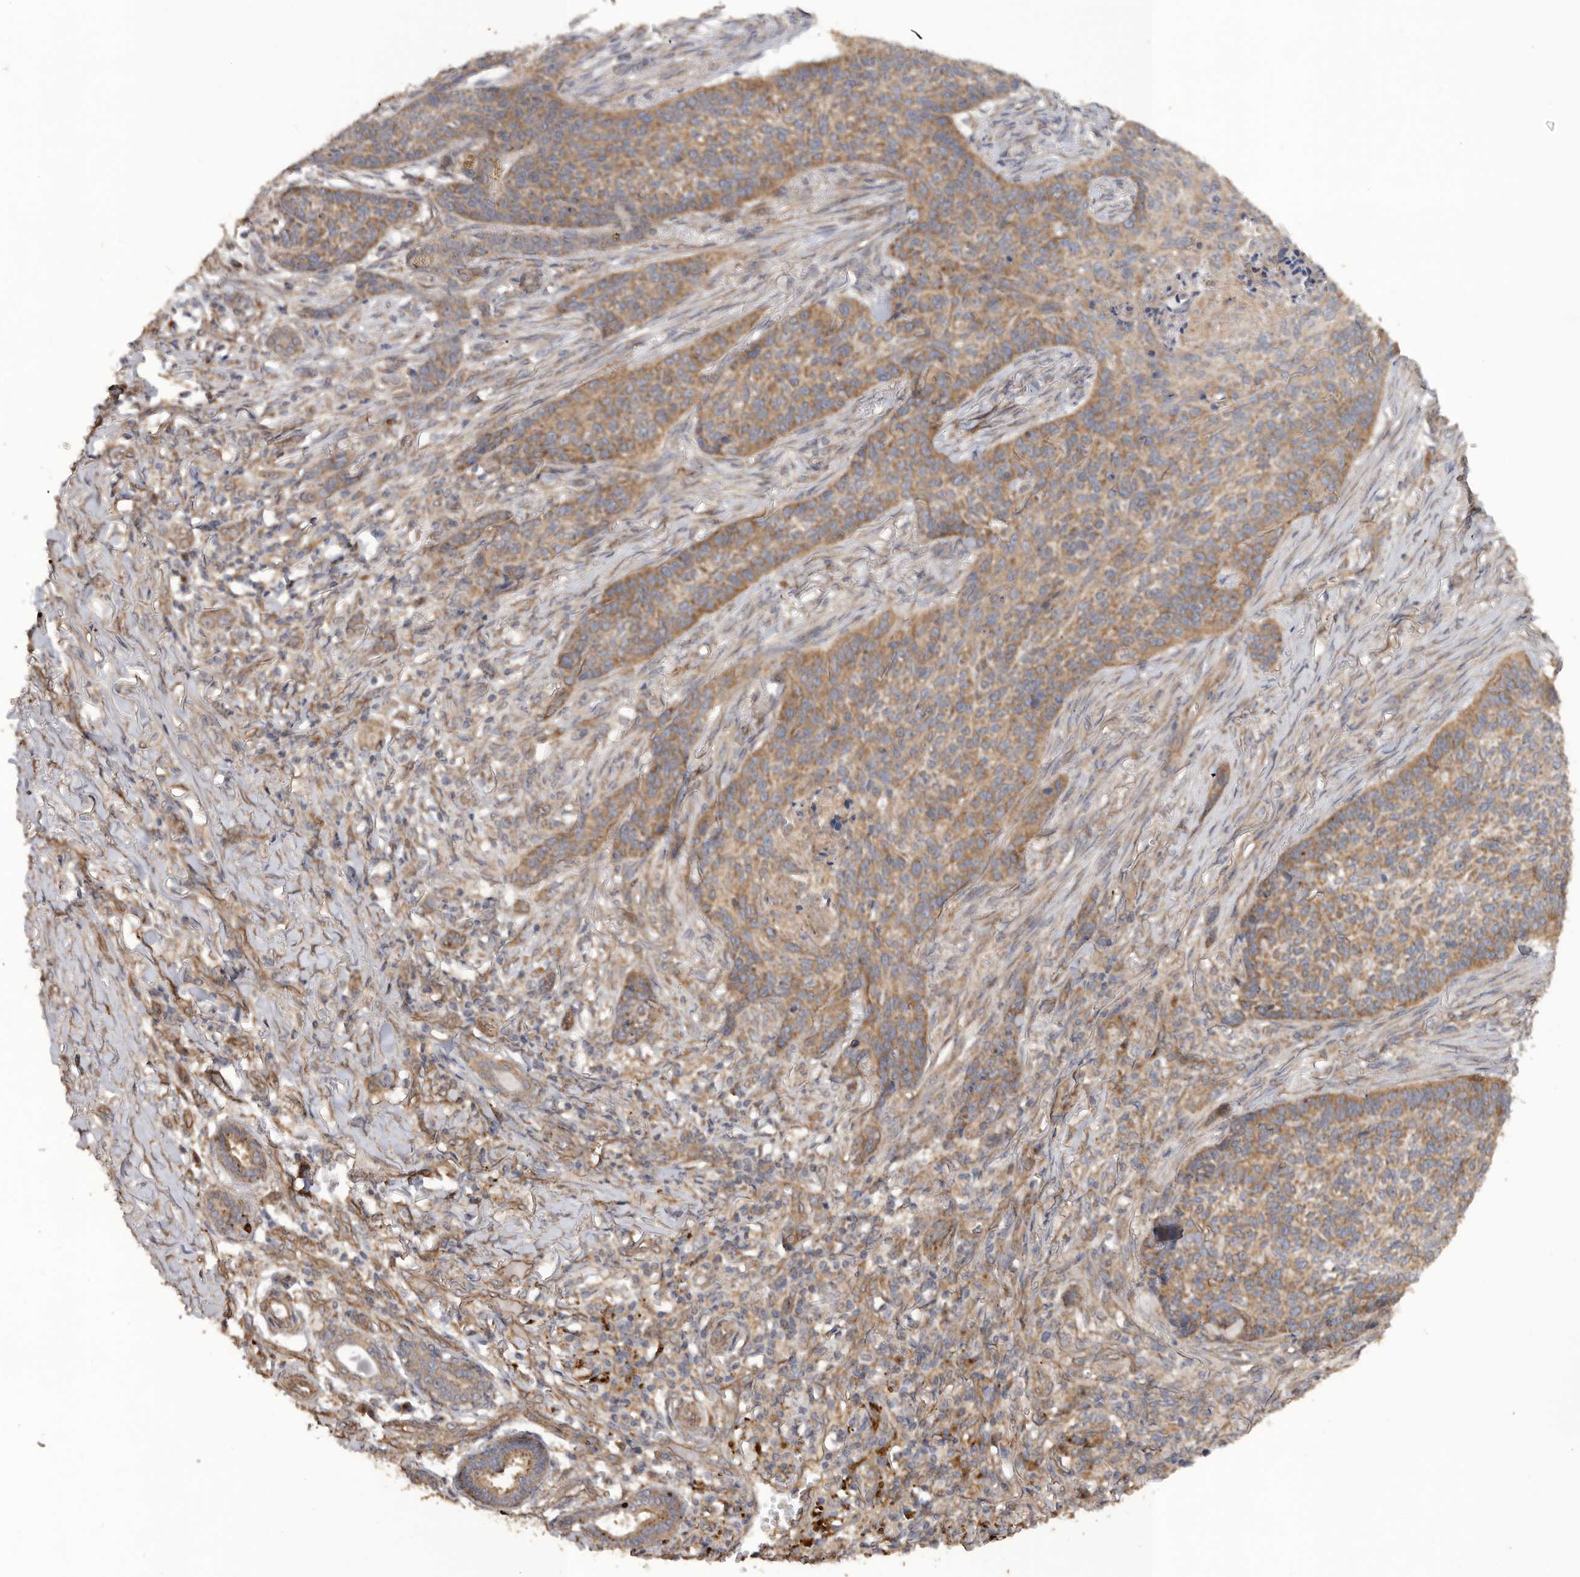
{"staining": {"intensity": "moderate", "quantity": ">75%", "location": "cytoplasmic/membranous"}, "tissue": "skin cancer", "cell_type": "Tumor cells", "image_type": "cancer", "snomed": [{"axis": "morphology", "description": "Basal cell carcinoma"}, {"axis": "topography", "description": "Skin"}], "caption": "Protein expression analysis of skin cancer demonstrates moderate cytoplasmic/membranous positivity in approximately >75% of tumor cells.", "gene": "PODXL2", "patient": {"sex": "male", "age": 85}}